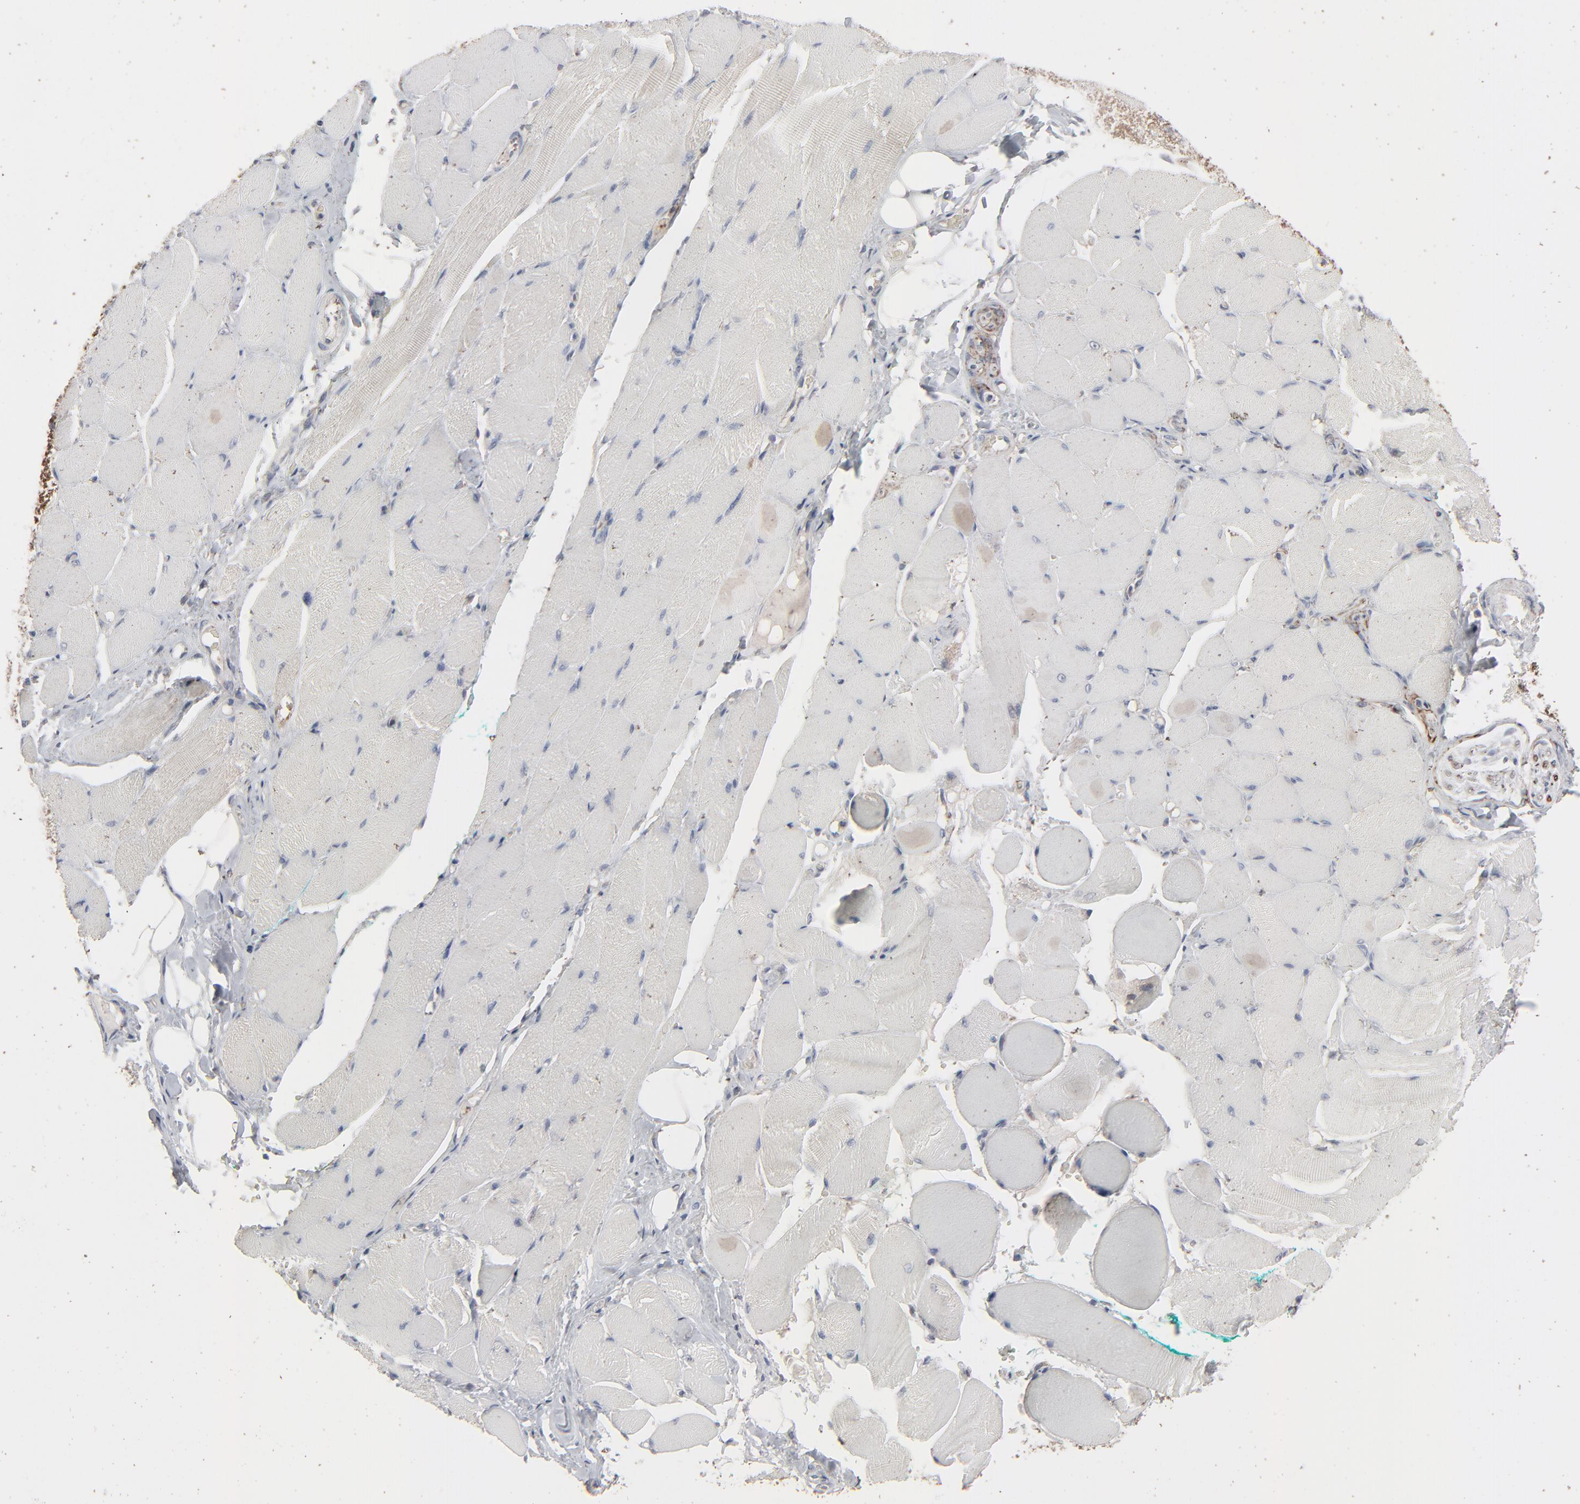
{"staining": {"intensity": "negative", "quantity": "none", "location": "none"}, "tissue": "skeletal muscle", "cell_type": "Myocytes", "image_type": "normal", "snomed": [{"axis": "morphology", "description": "Normal tissue, NOS"}, {"axis": "topography", "description": "Skeletal muscle"}, {"axis": "topography", "description": "Peripheral nerve tissue"}], "caption": "Myocytes show no significant staining in benign skeletal muscle. (Brightfield microscopy of DAB IHC at high magnification).", "gene": "JAM3", "patient": {"sex": "female", "age": 84}}